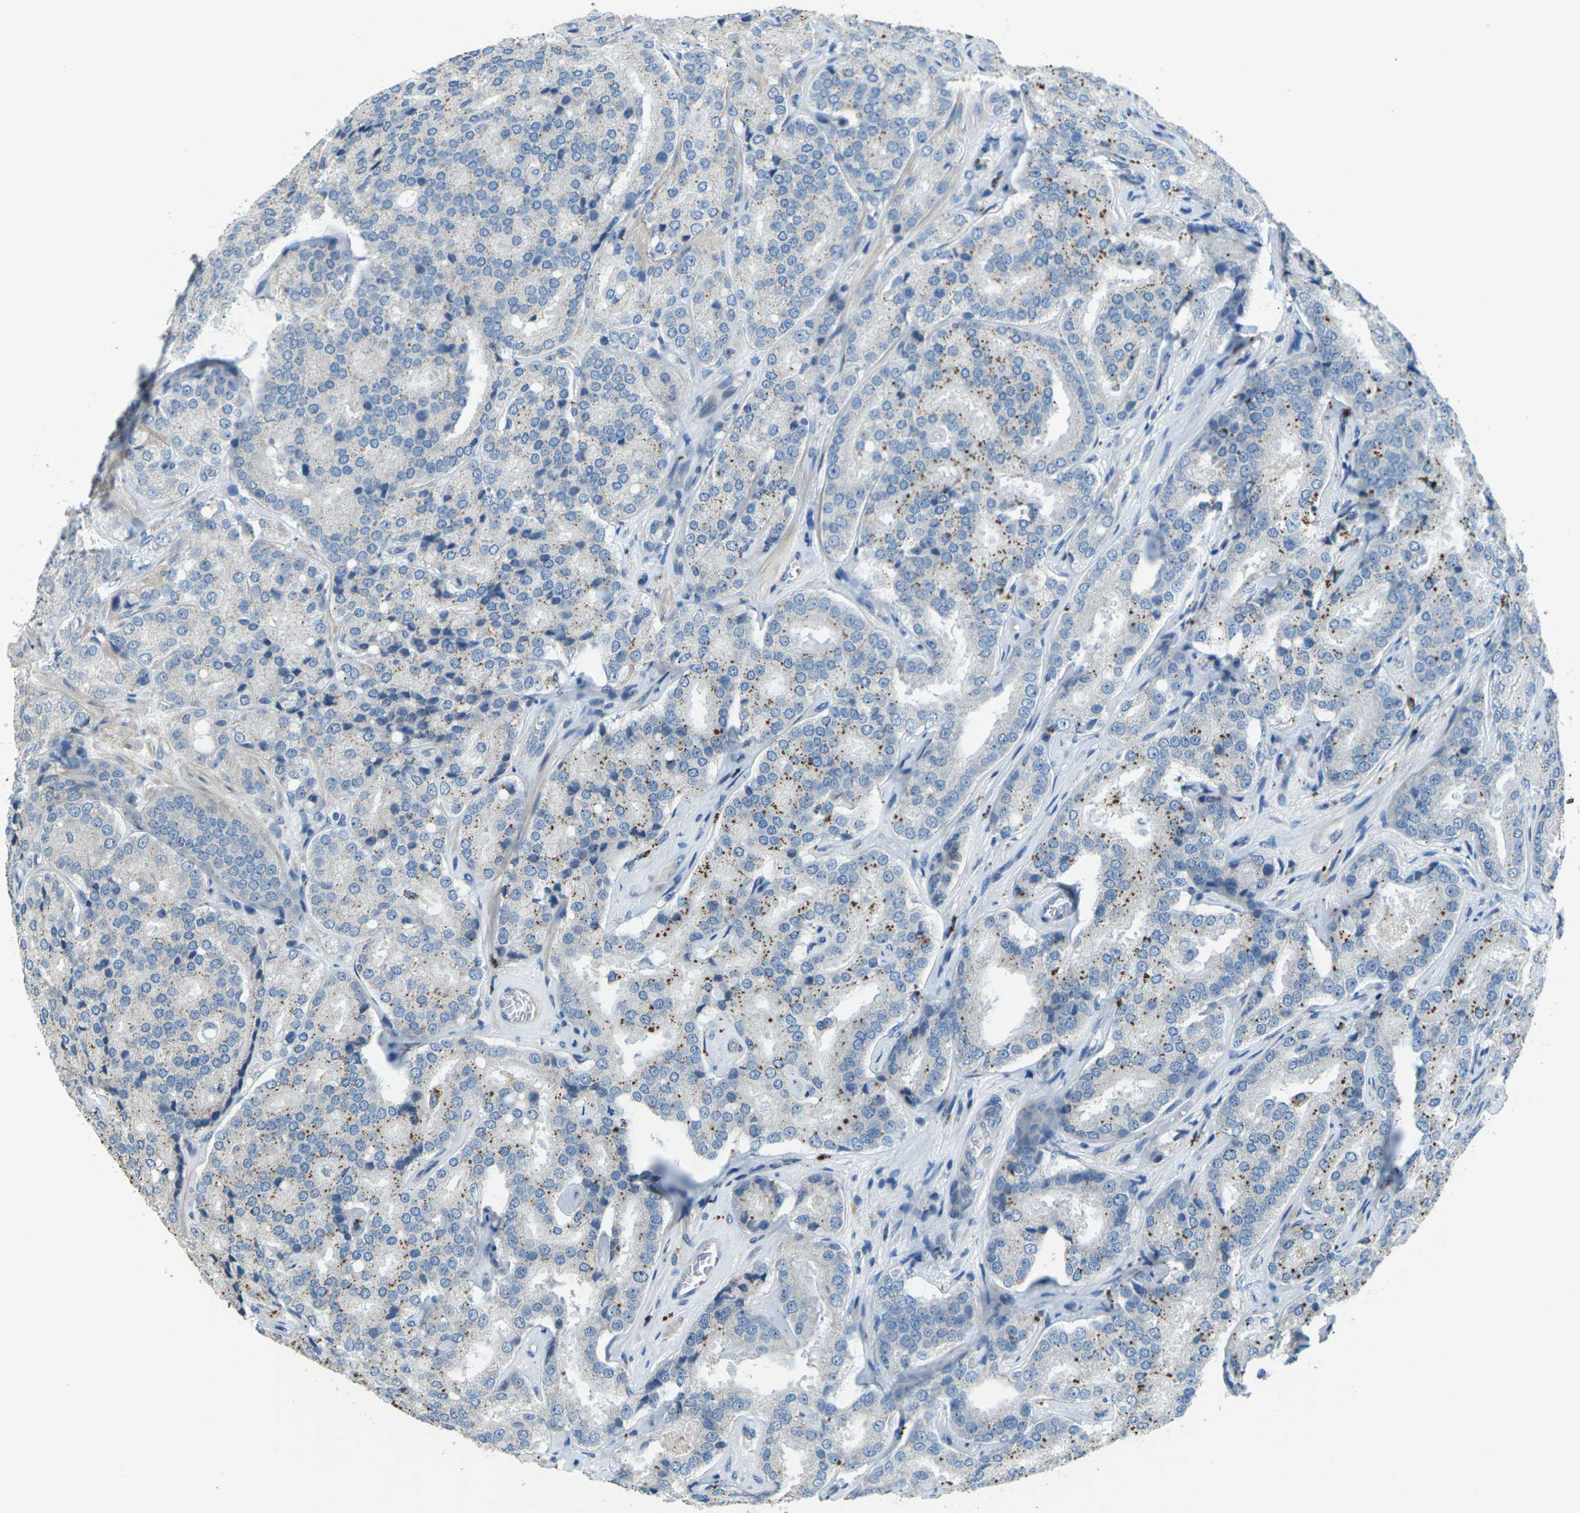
{"staining": {"intensity": "weak", "quantity": ">75%", "location": "cytoplasmic/membranous"}, "tissue": "prostate cancer", "cell_type": "Tumor cells", "image_type": "cancer", "snomed": [{"axis": "morphology", "description": "Adenocarcinoma, High grade"}, {"axis": "topography", "description": "Prostate"}], "caption": "Immunohistochemistry (IHC) micrograph of human prostate high-grade adenocarcinoma stained for a protein (brown), which reveals low levels of weak cytoplasmic/membranous staining in approximately >75% of tumor cells.", "gene": "SIGLEC14", "patient": {"sex": "male", "age": 65}}